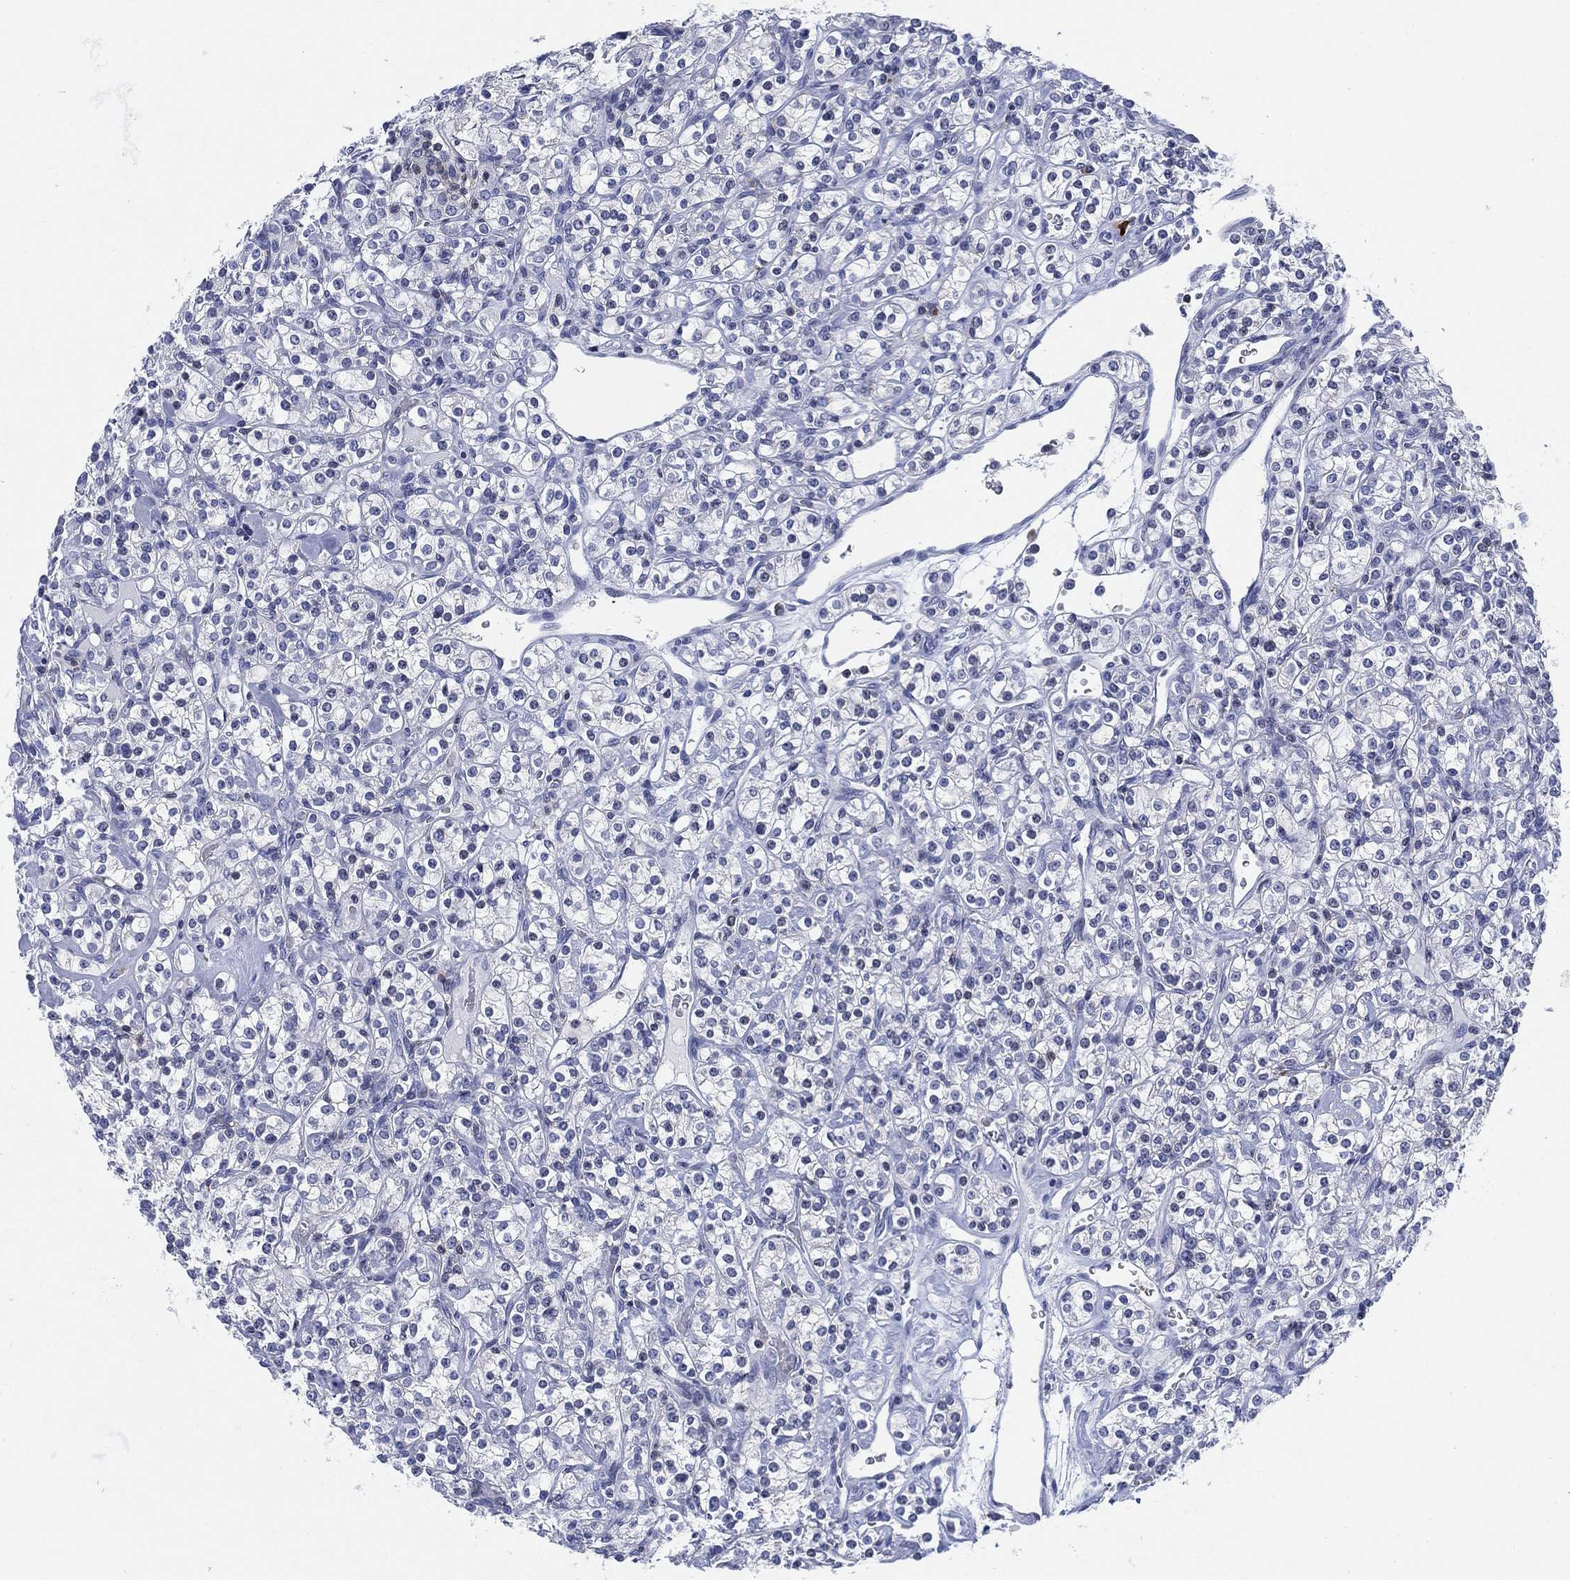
{"staining": {"intensity": "negative", "quantity": "none", "location": "none"}, "tissue": "renal cancer", "cell_type": "Tumor cells", "image_type": "cancer", "snomed": [{"axis": "morphology", "description": "Adenocarcinoma, NOS"}, {"axis": "topography", "description": "Kidney"}], "caption": "Tumor cells are negative for brown protein staining in renal cancer (adenocarcinoma).", "gene": "FYB1", "patient": {"sex": "male", "age": 77}}